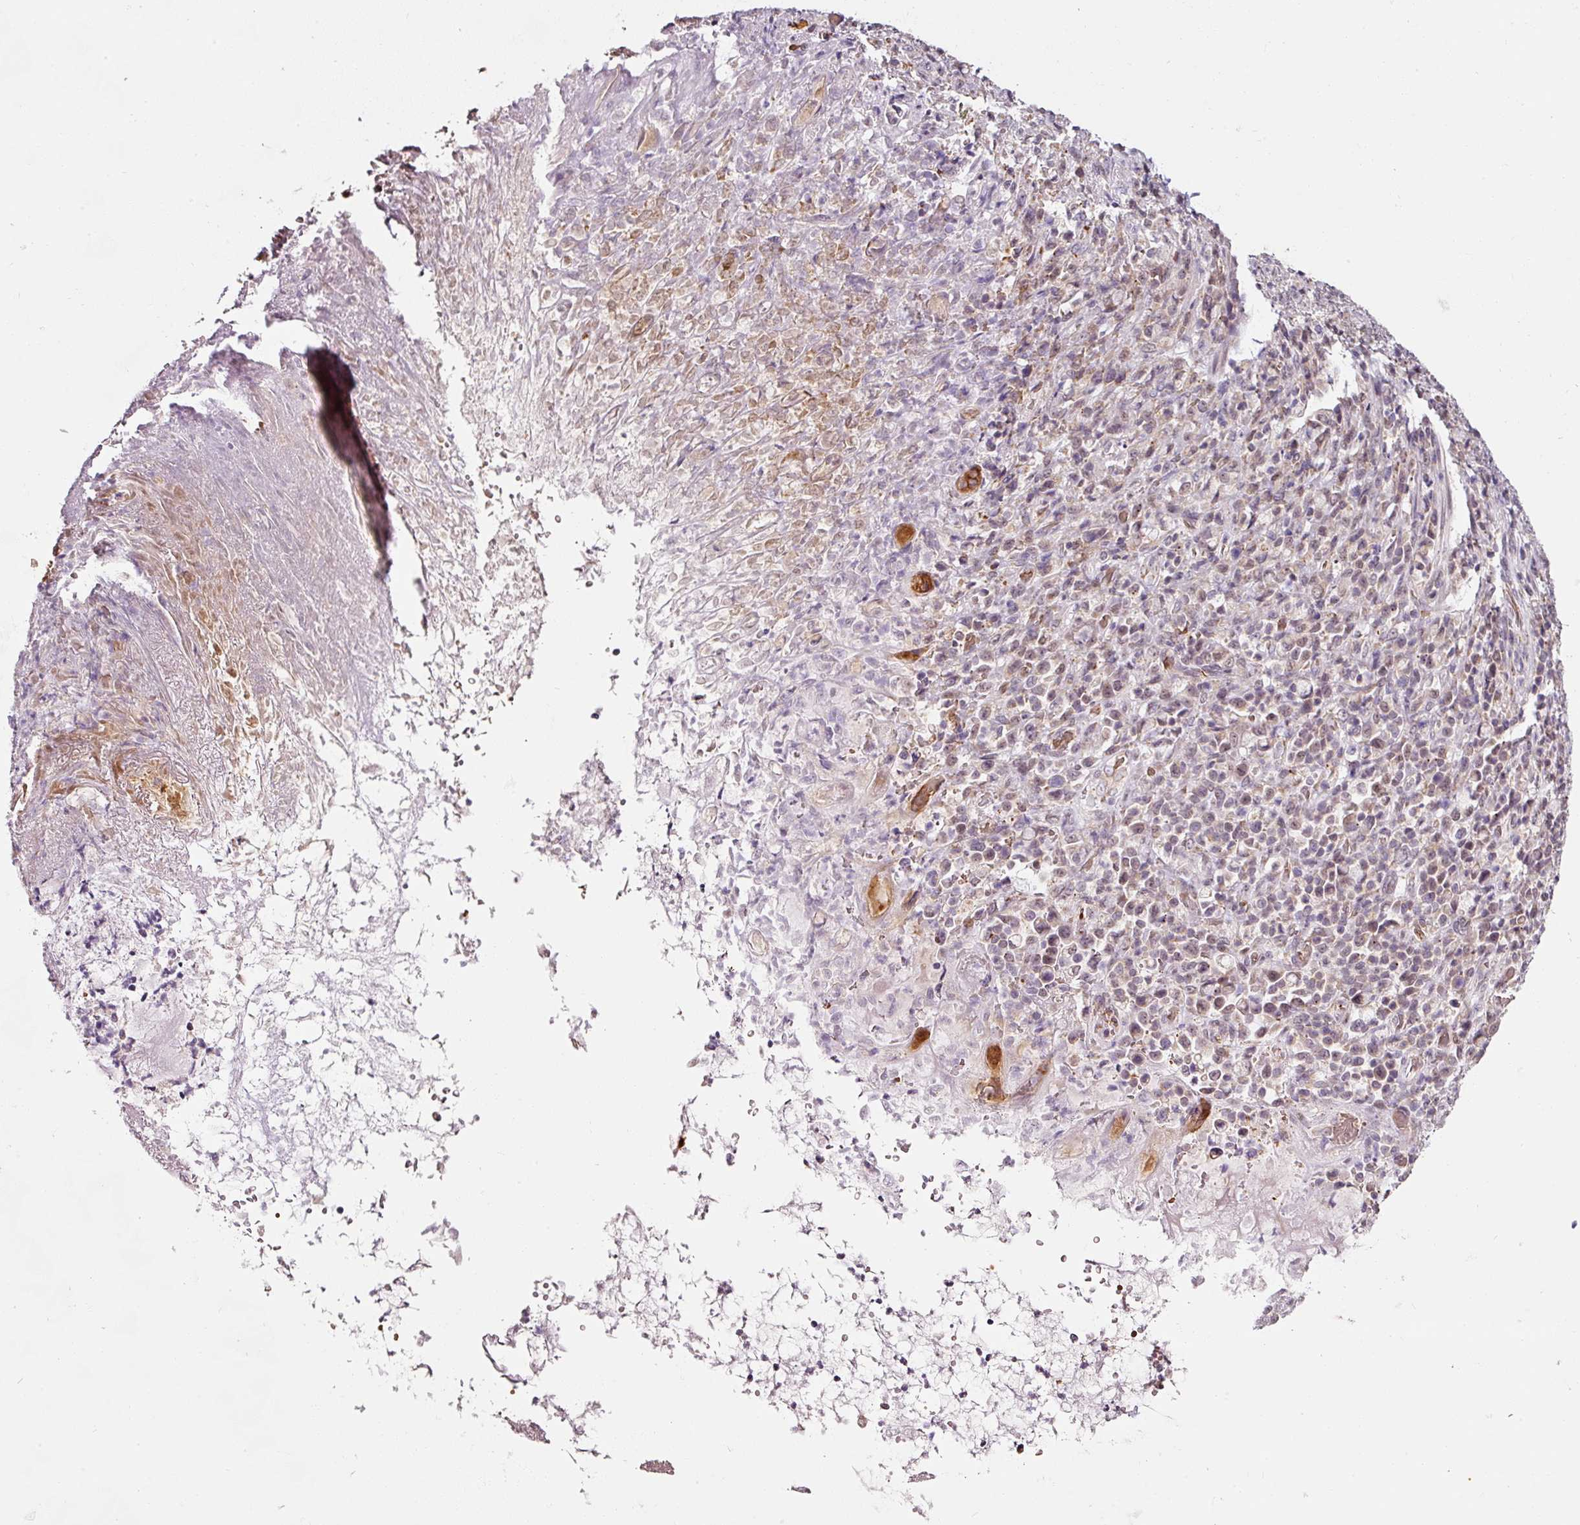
{"staining": {"intensity": "weak", "quantity": "25%-75%", "location": "nuclear"}, "tissue": "stomach cancer", "cell_type": "Tumor cells", "image_type": "cancer", "snomed": [{"axis": "morphology", "description": "Normal tissue, NOS"}, {"axis": "morphology", "description": "Adenocarcinoma, NOS"}, {"axis": "topography", "description": "Stomach"}], "caption": "DAB (3,3'-diaminobenzidine) immunohistochemical staining of human adenocarcinoma (stomach) displays weak nuclear protein staining in about 25%-75% of tumor cells.", "gene": "ZNF460", "patient": {"sex": "female", "age": 79}}